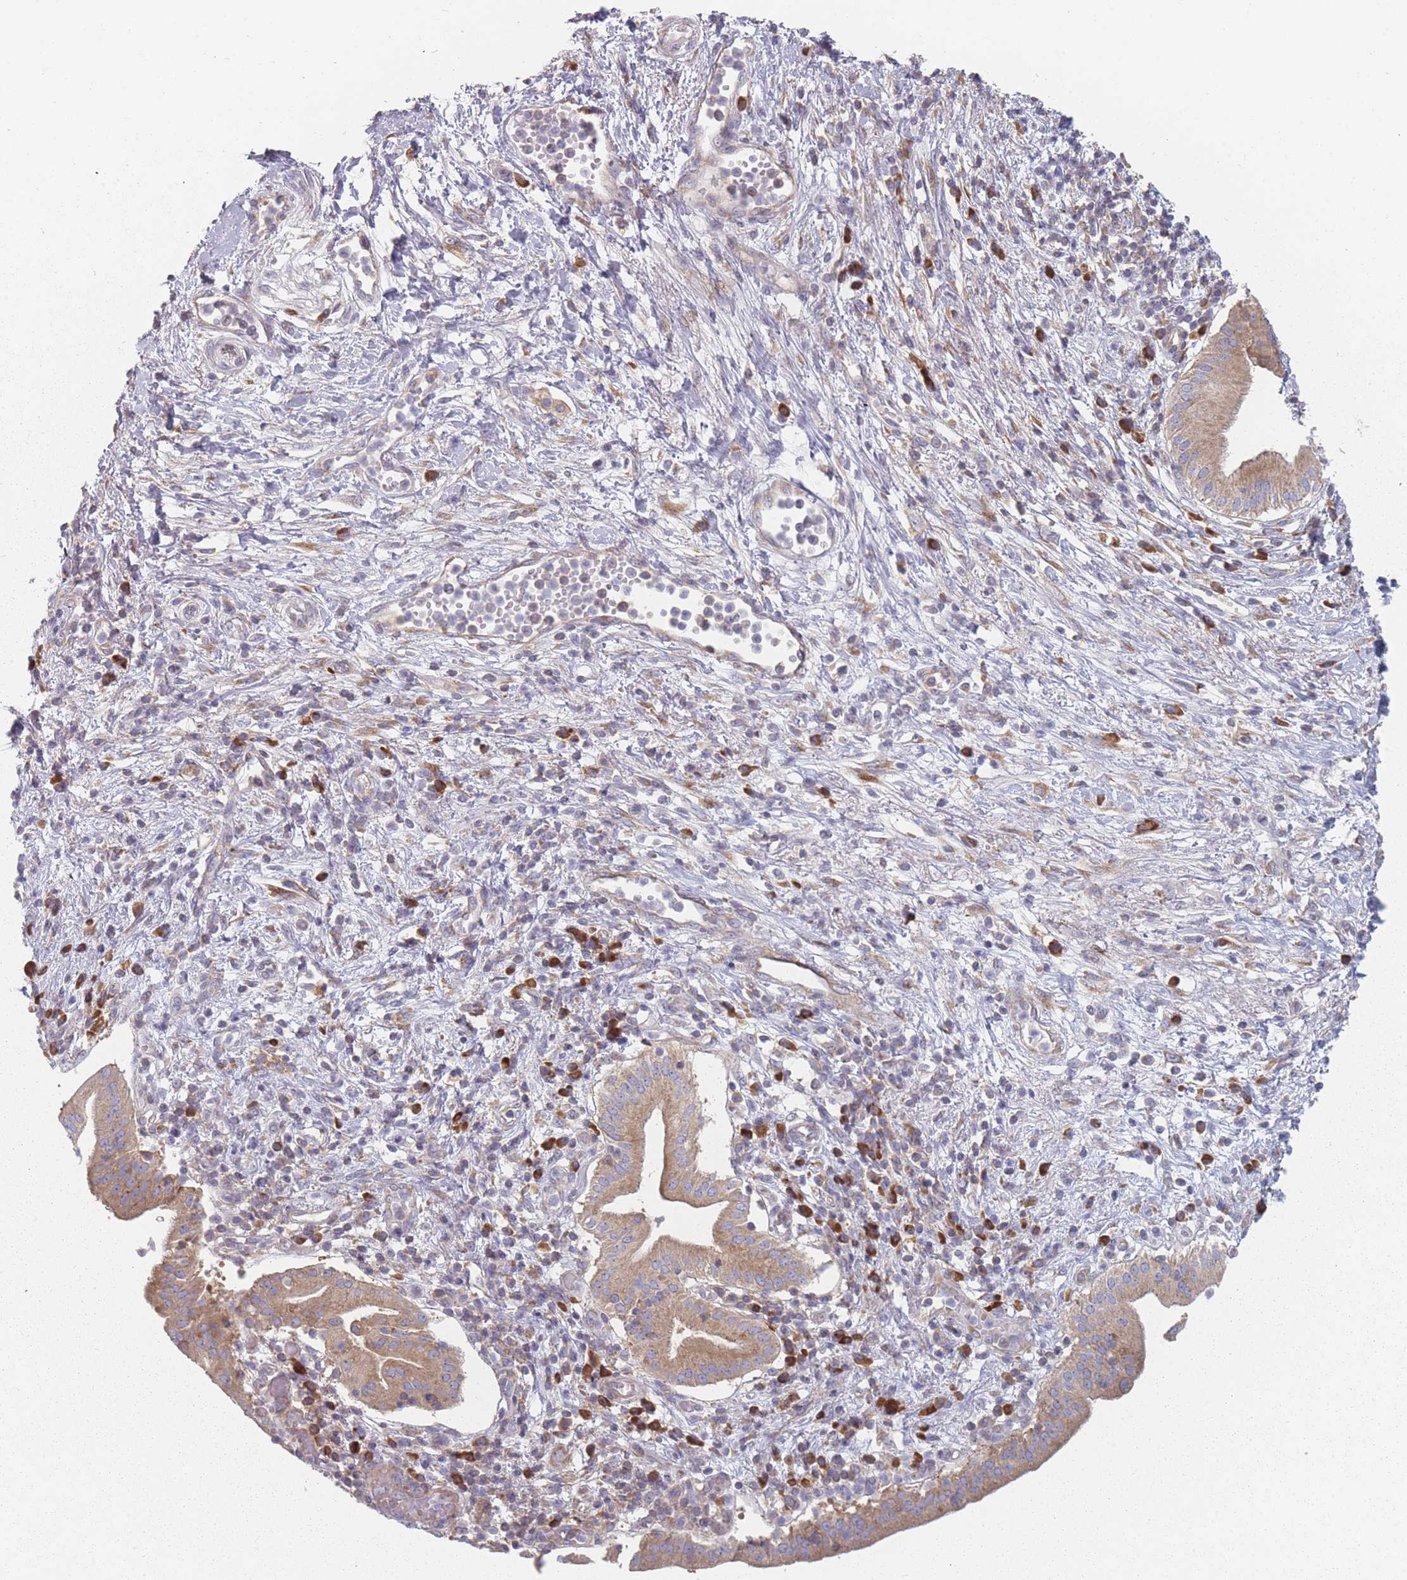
{"staining": {"intensity": "moderate", "quantity": ">75%", "location": "cytoplasmic/membranous"}, "tissue": "pancreatic cancer", "cell_type": "Tumor cells", "image_type": "cancer", "snomed": [{"axis": "morphology", "description": "Adenocarcinoma, NOS"}, {"axis": "topography", "description": "Pancreas"}], "caption": "Immunohistochemistry micrograph of human pancreatic cancer (adenocarcinoma) stained for a protein (brown), which displays medium levels of moderate cytoplasmic/membranous expression in about >75% of tumor cells.", "gene": "CACNG5", "patient": {"sex": "male", "age": 68}}